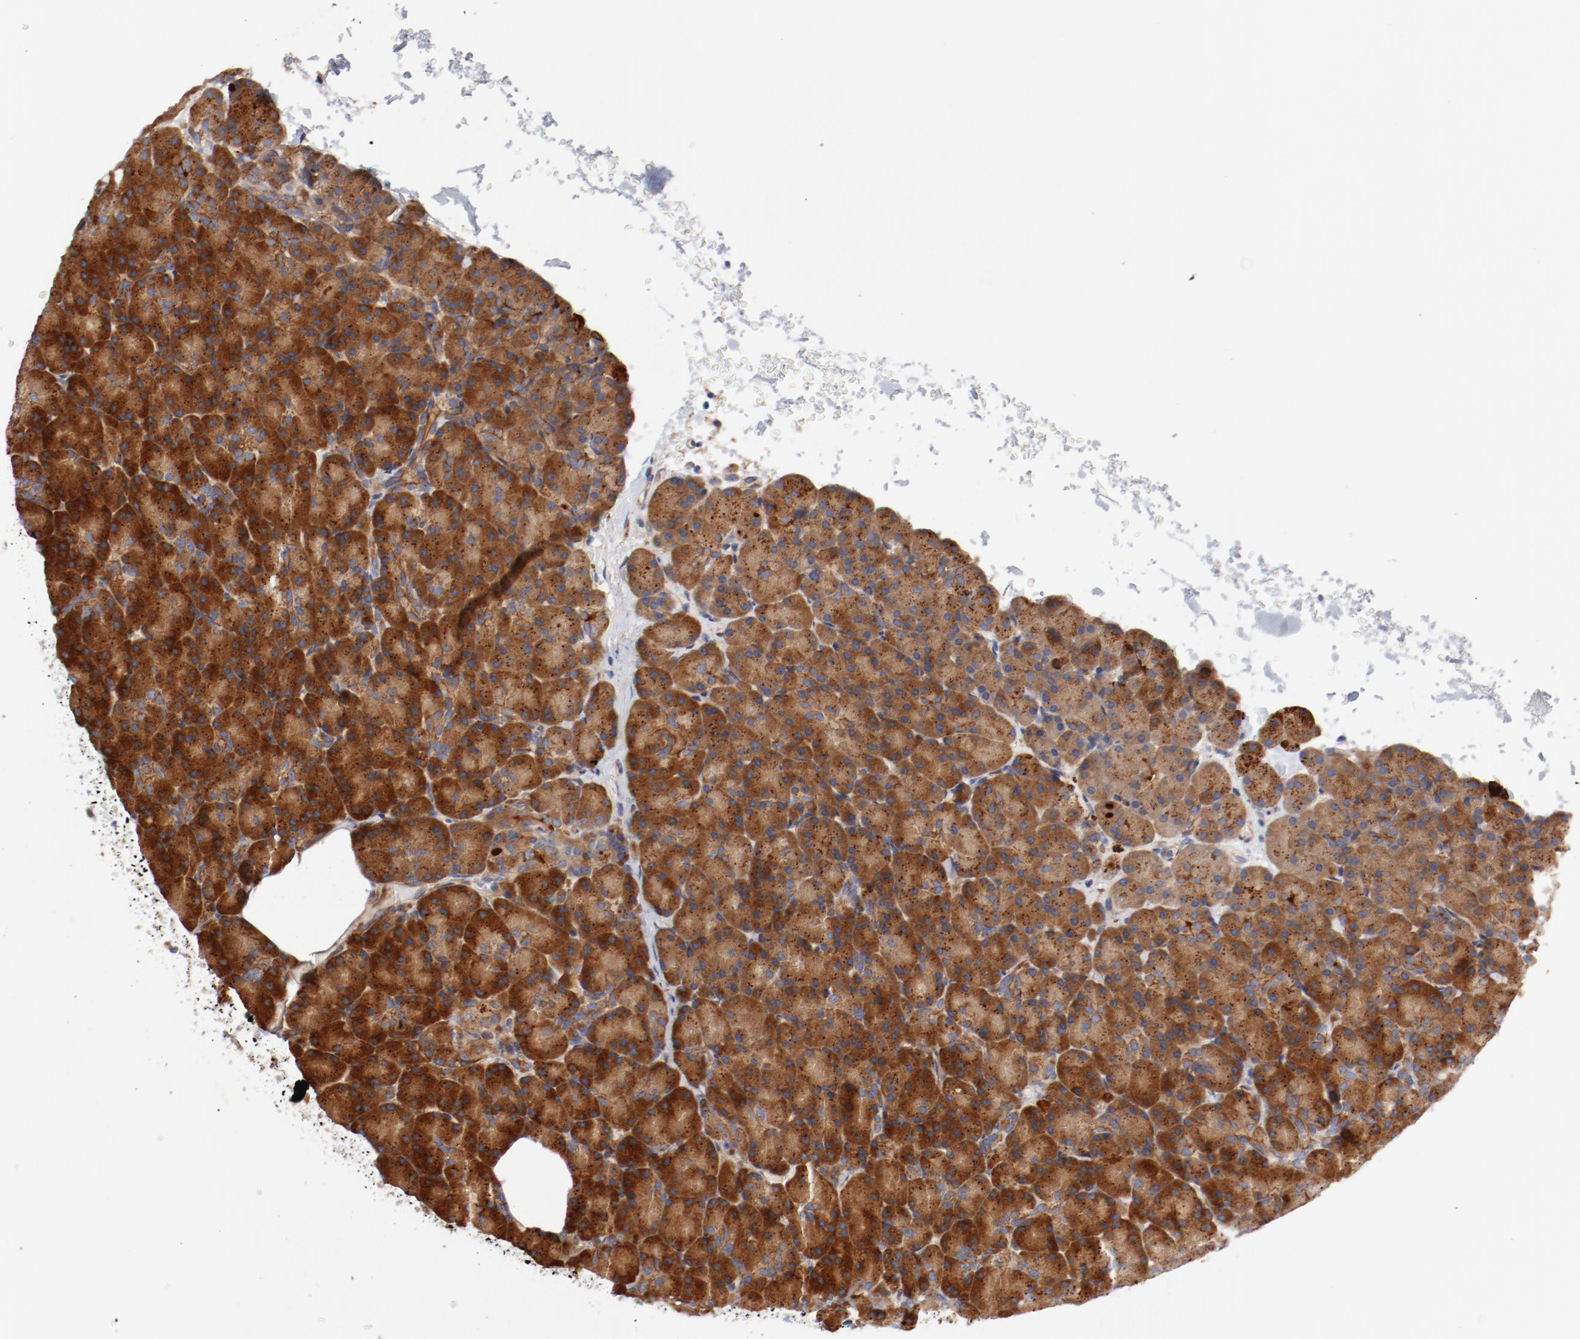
{"staining": {"intensity": "strong", "quantity": ">75%", "location": "cytoplasmic/membranous"}, "tissue": "pancreas", "cell_type": "Exocrine glandular cells", "image_type": "normal", "snomed": [{"axis": "morphology", "description": "Normal tissue, NOS"}, {"axis": "topography", "description": "Pancreas"}], "caption": "IHC micrograph of unremarkable pancreas: human pancreas stained using IHC reveals high levels of strong protein expression localized specifically in the cytoplasmic/membranous of exocrine glandular cells, appearing as a cytoplasmic/membranous brown color.", "gene": "PITPNM2", "patient": {"sex": "female", "age": 43}}